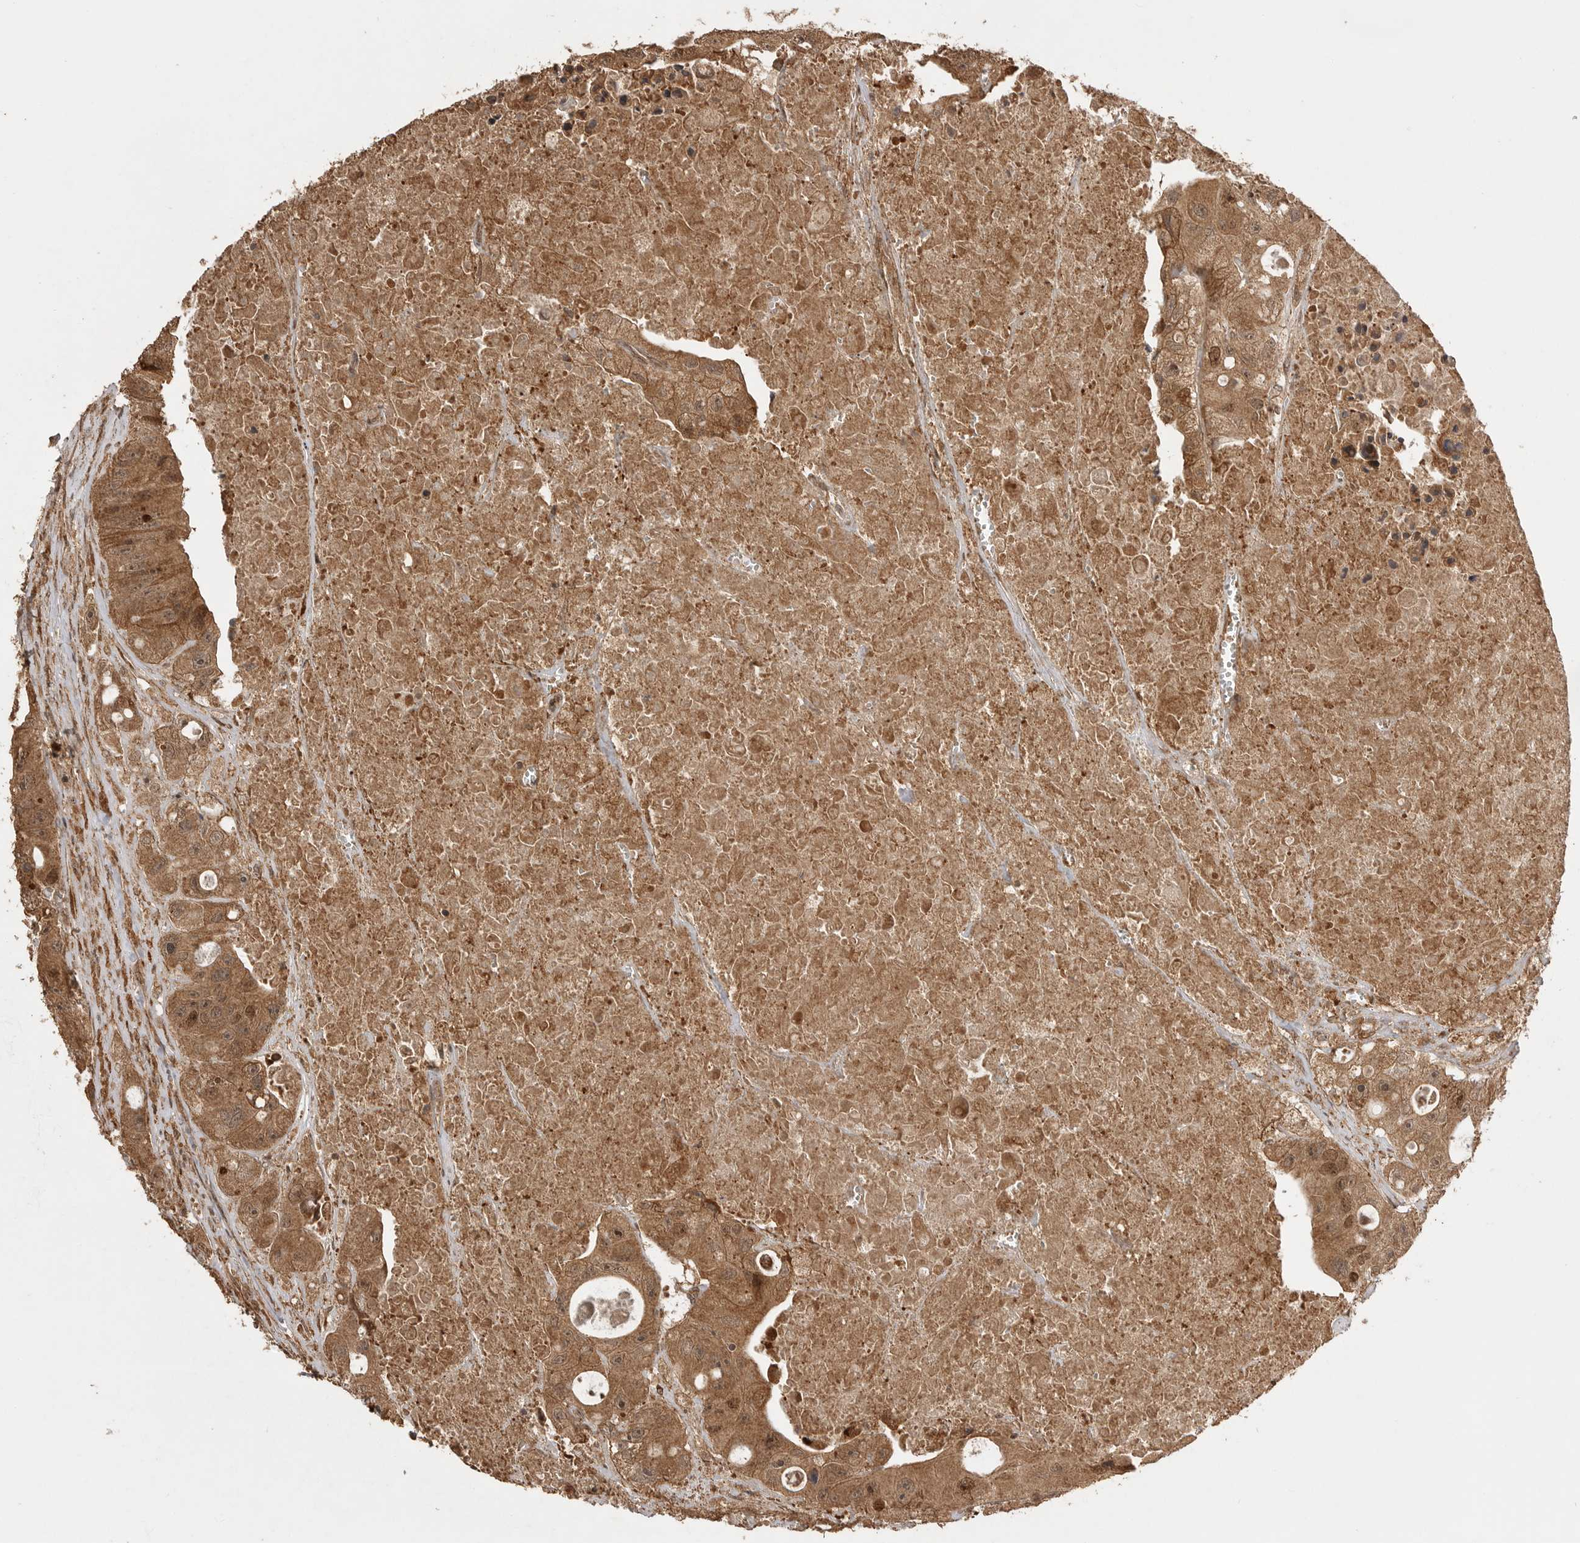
{"staining": {"intensity": "moderate", "quantity": ">75%", "location": "cytoplasmic/membranous,nuclear"}, "tissue": "colorectal cancer", "cell_type": "Tumor cells", "image_type": "cancer", "snomed": [{"axis": "morphology", "description": "Adenocarcinoma, NOS"}, {"axis": "topography", "description": "Colon"}], "caption": "Human adenocarcinoma (colorectal) stained with a protein marker displays moderate staining in tumor cells.", "gene": "BOC", "patient": {"sex": "female", "age": 46}}